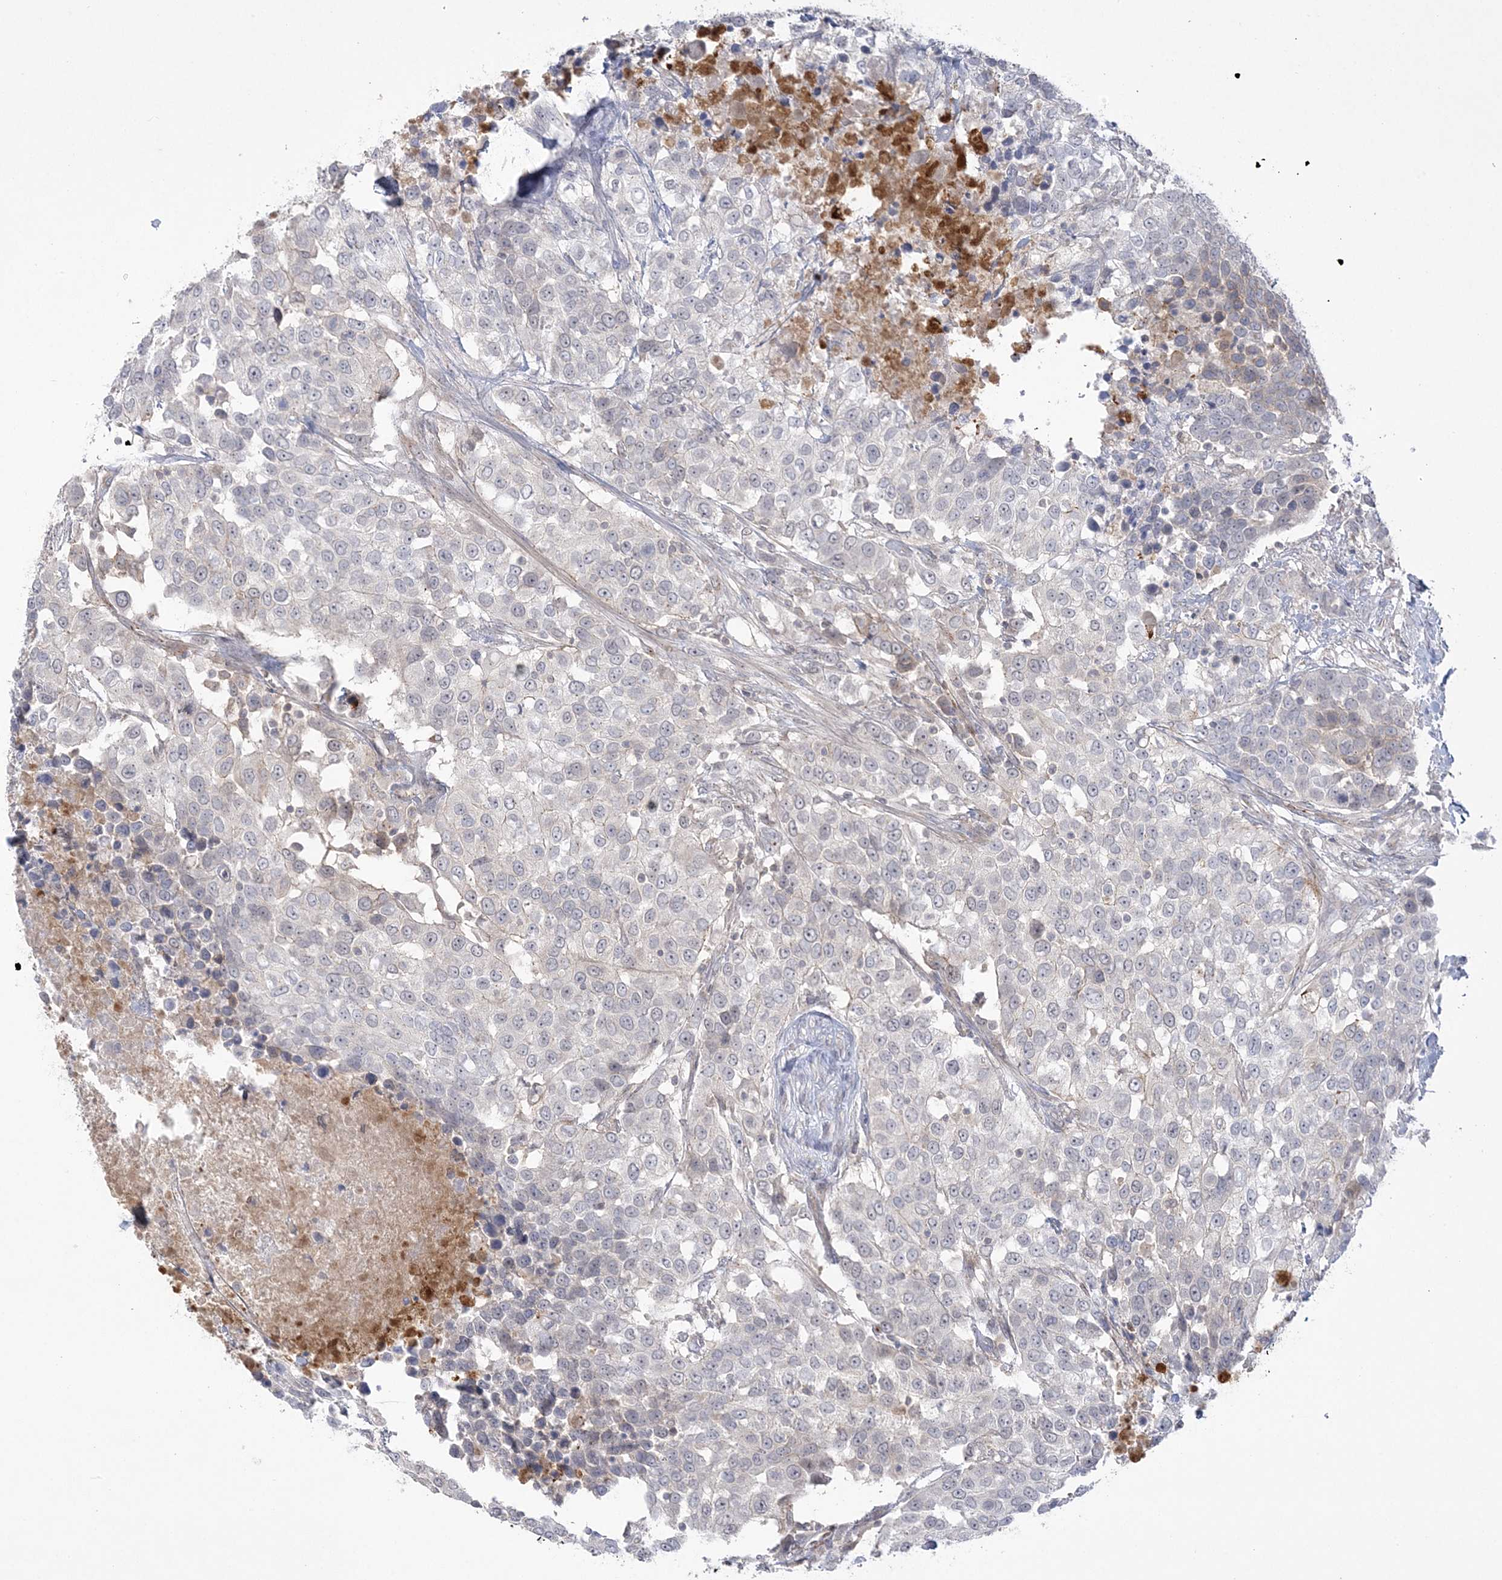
{"staining": {"intensity": "weak", "quantity": "<25%", "location": "cytoplasmic/membranous"}, "tissue": "urothelial cancer", "cell_type": "Tumor cells", "image_type": "cancer", "snomed": [{"axis": "morphology", "description": "Urothelial carcinoma, High grade"}, {"axis": "topography", "description": "Urinary bladder"}], "caption": "Immunohistochemical staining of human high-grade urothelial carcinoma exhibits no significant staining in tumor cells. Brightfield microscopy of IHC stained with DAB (brown) and hematoxylin (blue), captured at high magnification.", "gene": "ADAMTS12", "patient": {"sex": "female", "age": 80}}